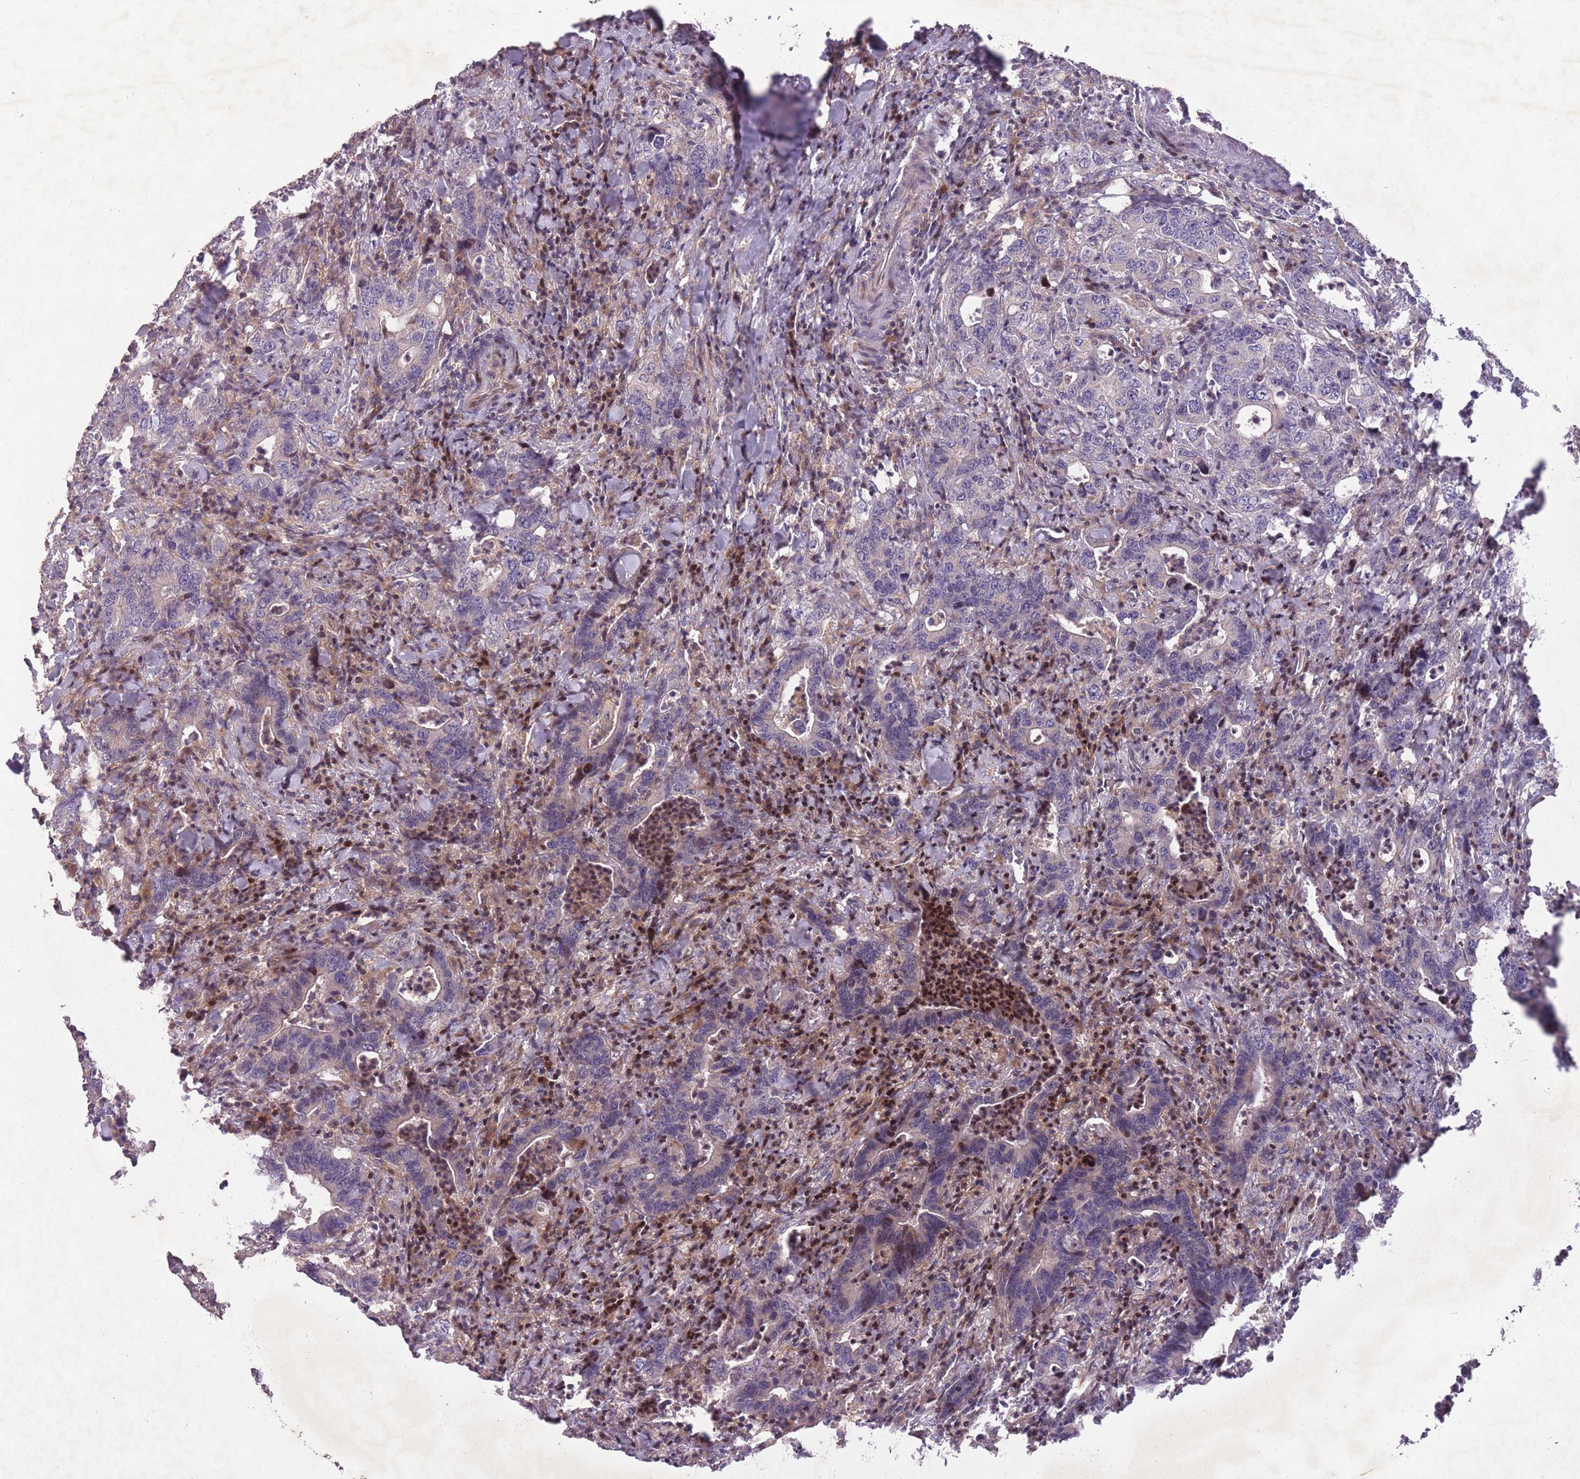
{"staining": {"intensity": "negative", "quantity": "none", "location": "none"}, "tissue": "colorectal cancer", "cell_type": "Tumor cells", "image_type": "cancer", "snomed": [{"axis": "morphology", "description": "Adenocarcinoma, NOS"}, {"axis": "topography", "description": "Colon"}], "caption": "Tumor cells are negative for protein expression in human adenocarcinoma (colorectal).", "gene": "OR2V2", "patient": {"sex": "female", "age": 75}}